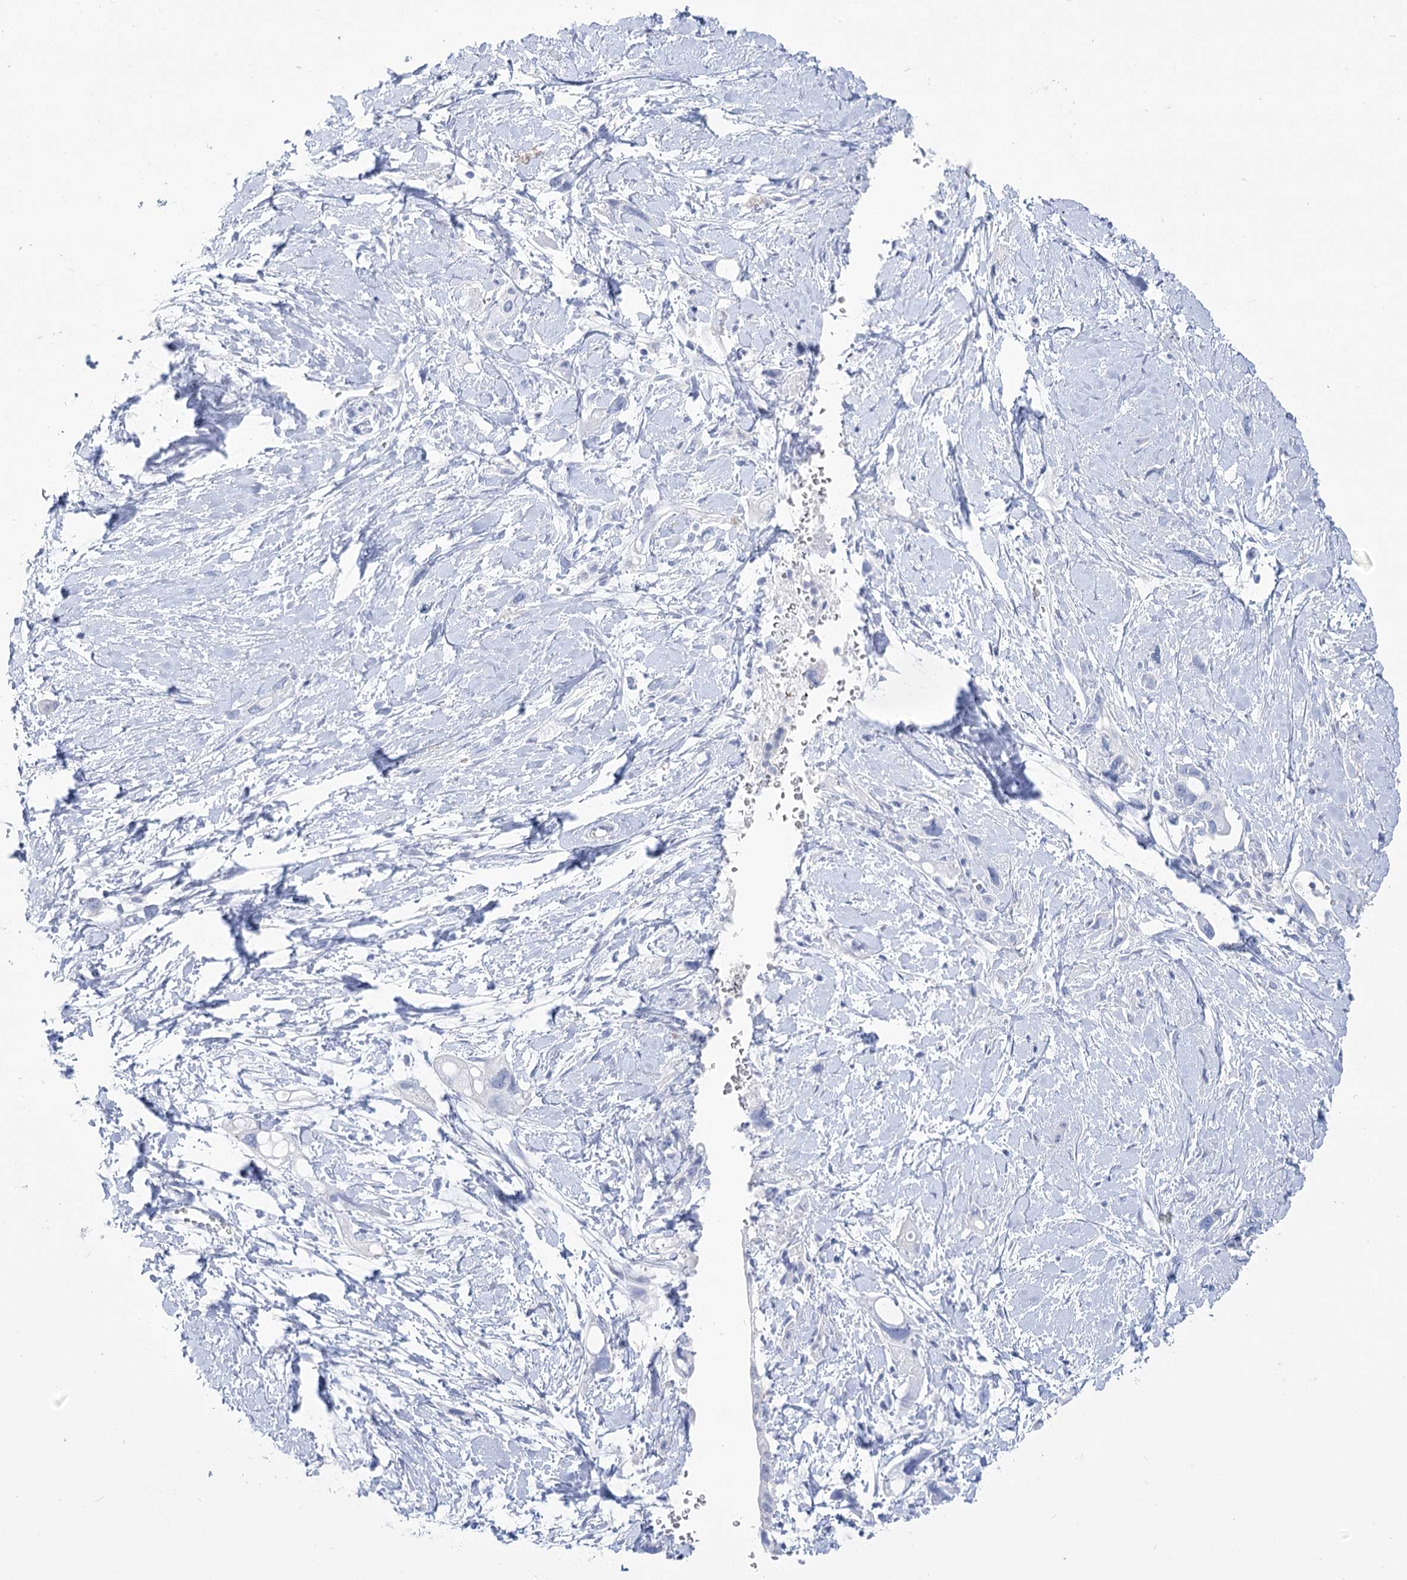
{"staining": {"intensity": "negative", "quantity": "none", "location": "none"}, "tissue": "pancreatic cancer", "cell_type": "Tumor cells", "image_type": "cancer", "snomed": [{"axis": "morphology", "description": "Adenocarcinoma, NOS"}, {"axis": "topography", "description": "Pancreas"}], "caption": "Tumor cells show no significant staining in pancreatic cancer (adenocarcinoma). (DAB (3,3'-diaminobenzidine) immunohistochemistry (IHC) with hematoxylin counter stain).", "gene": "PCDHA1", "patient": {"sex": "female", "age": 56}}